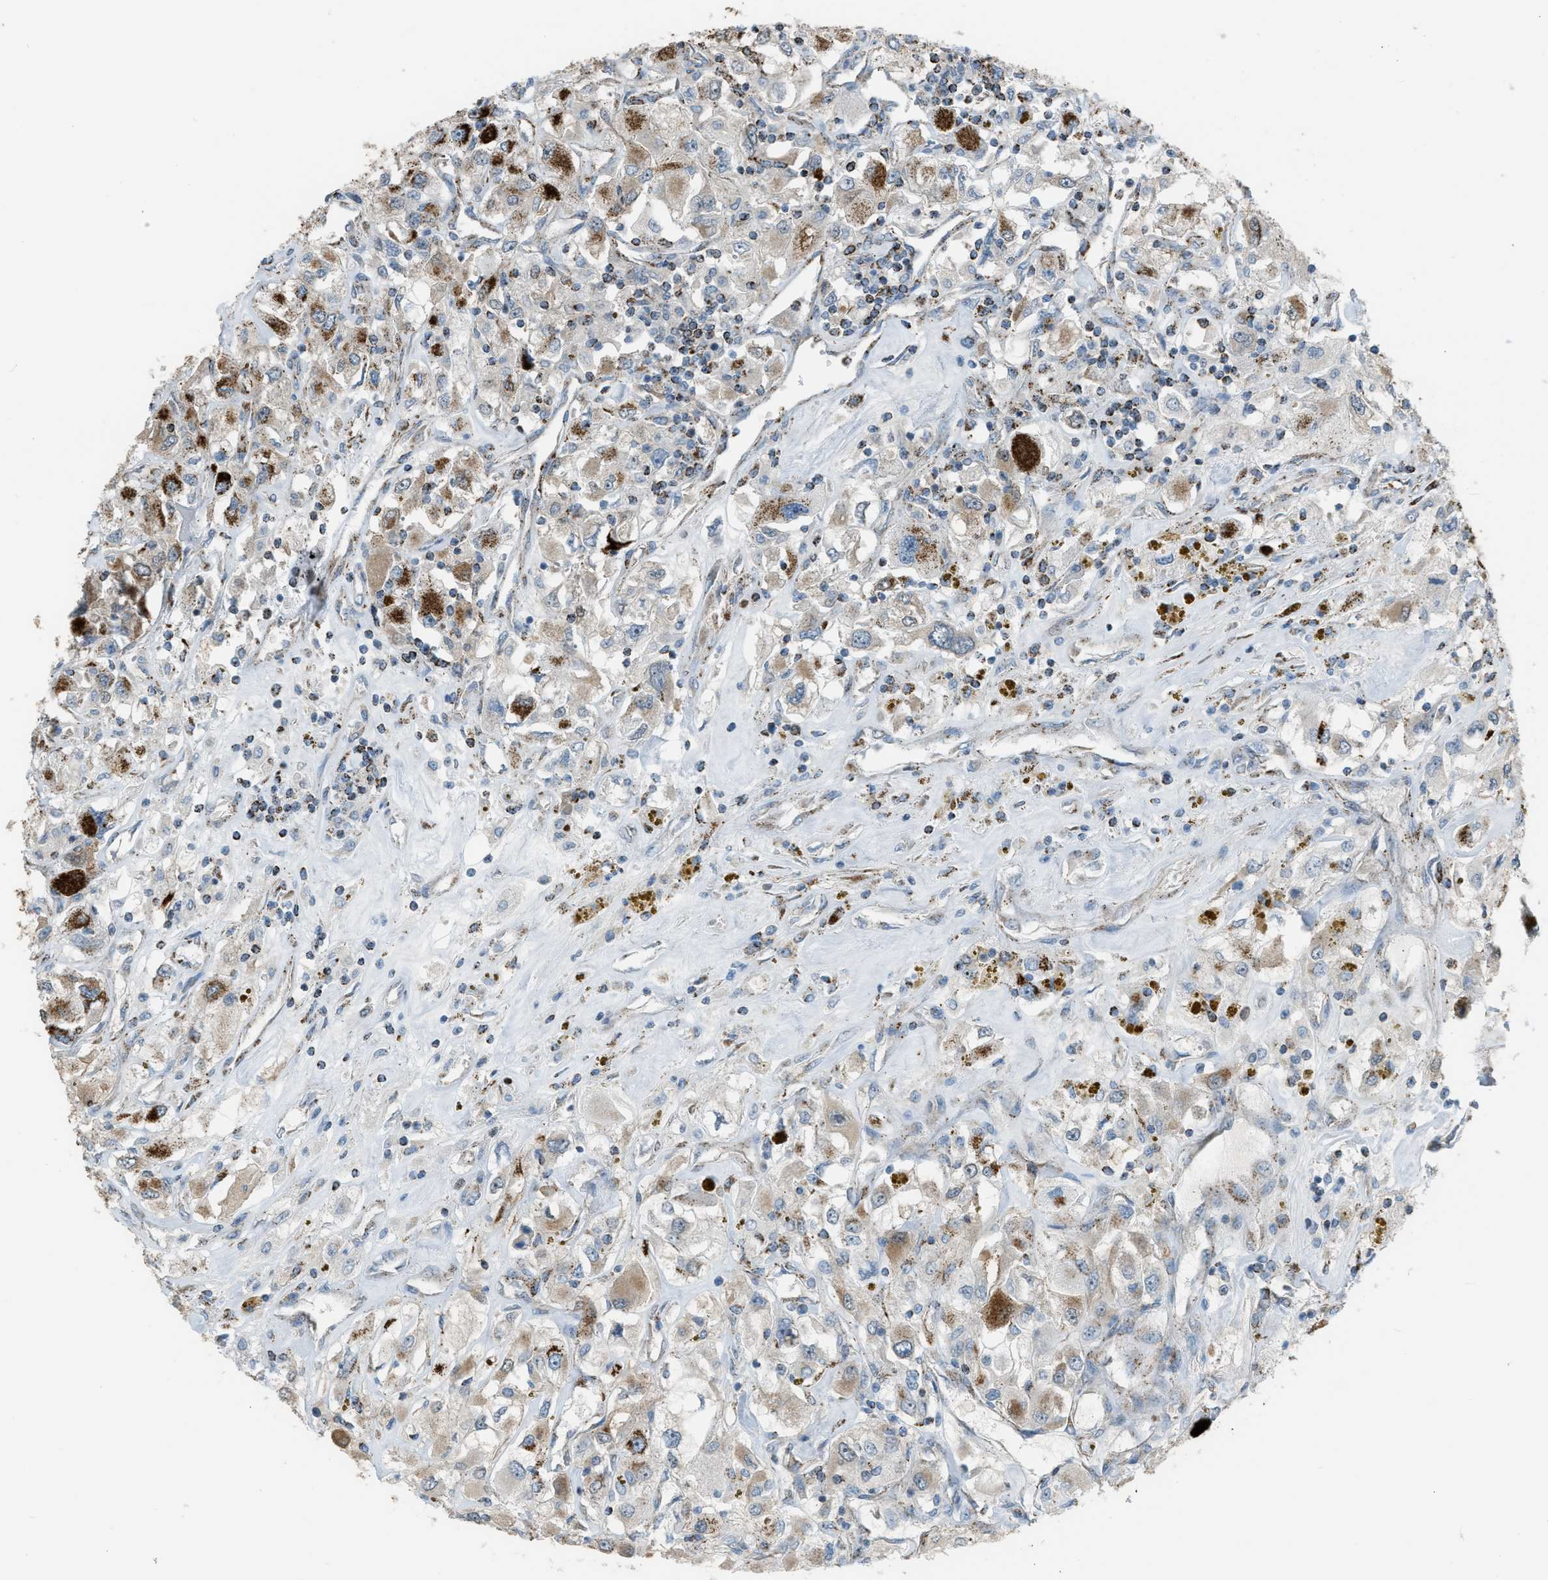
{"staining": {"intensity": "moderate", "quantity": "25%-75%", "location": "cytoplasmic/membranous"}, "tissue": "renal cancer", "cell_type": "Tumor cells", "image_type": "cancer", "snomed": [{"axis": "morphology", "description": "Adenocarcinoma, NOS"}, {"axis": "topography", "description": "Kidney"}], "caption": "This image shows immunohistochemistry staining of renal adenocarcinoma, with medium moderate cytoplasmic/membranous expression in approximately 25%-75% of tumor cells.", "gene": "MDH2", "patient": {"sex": "female", "age": 52}}